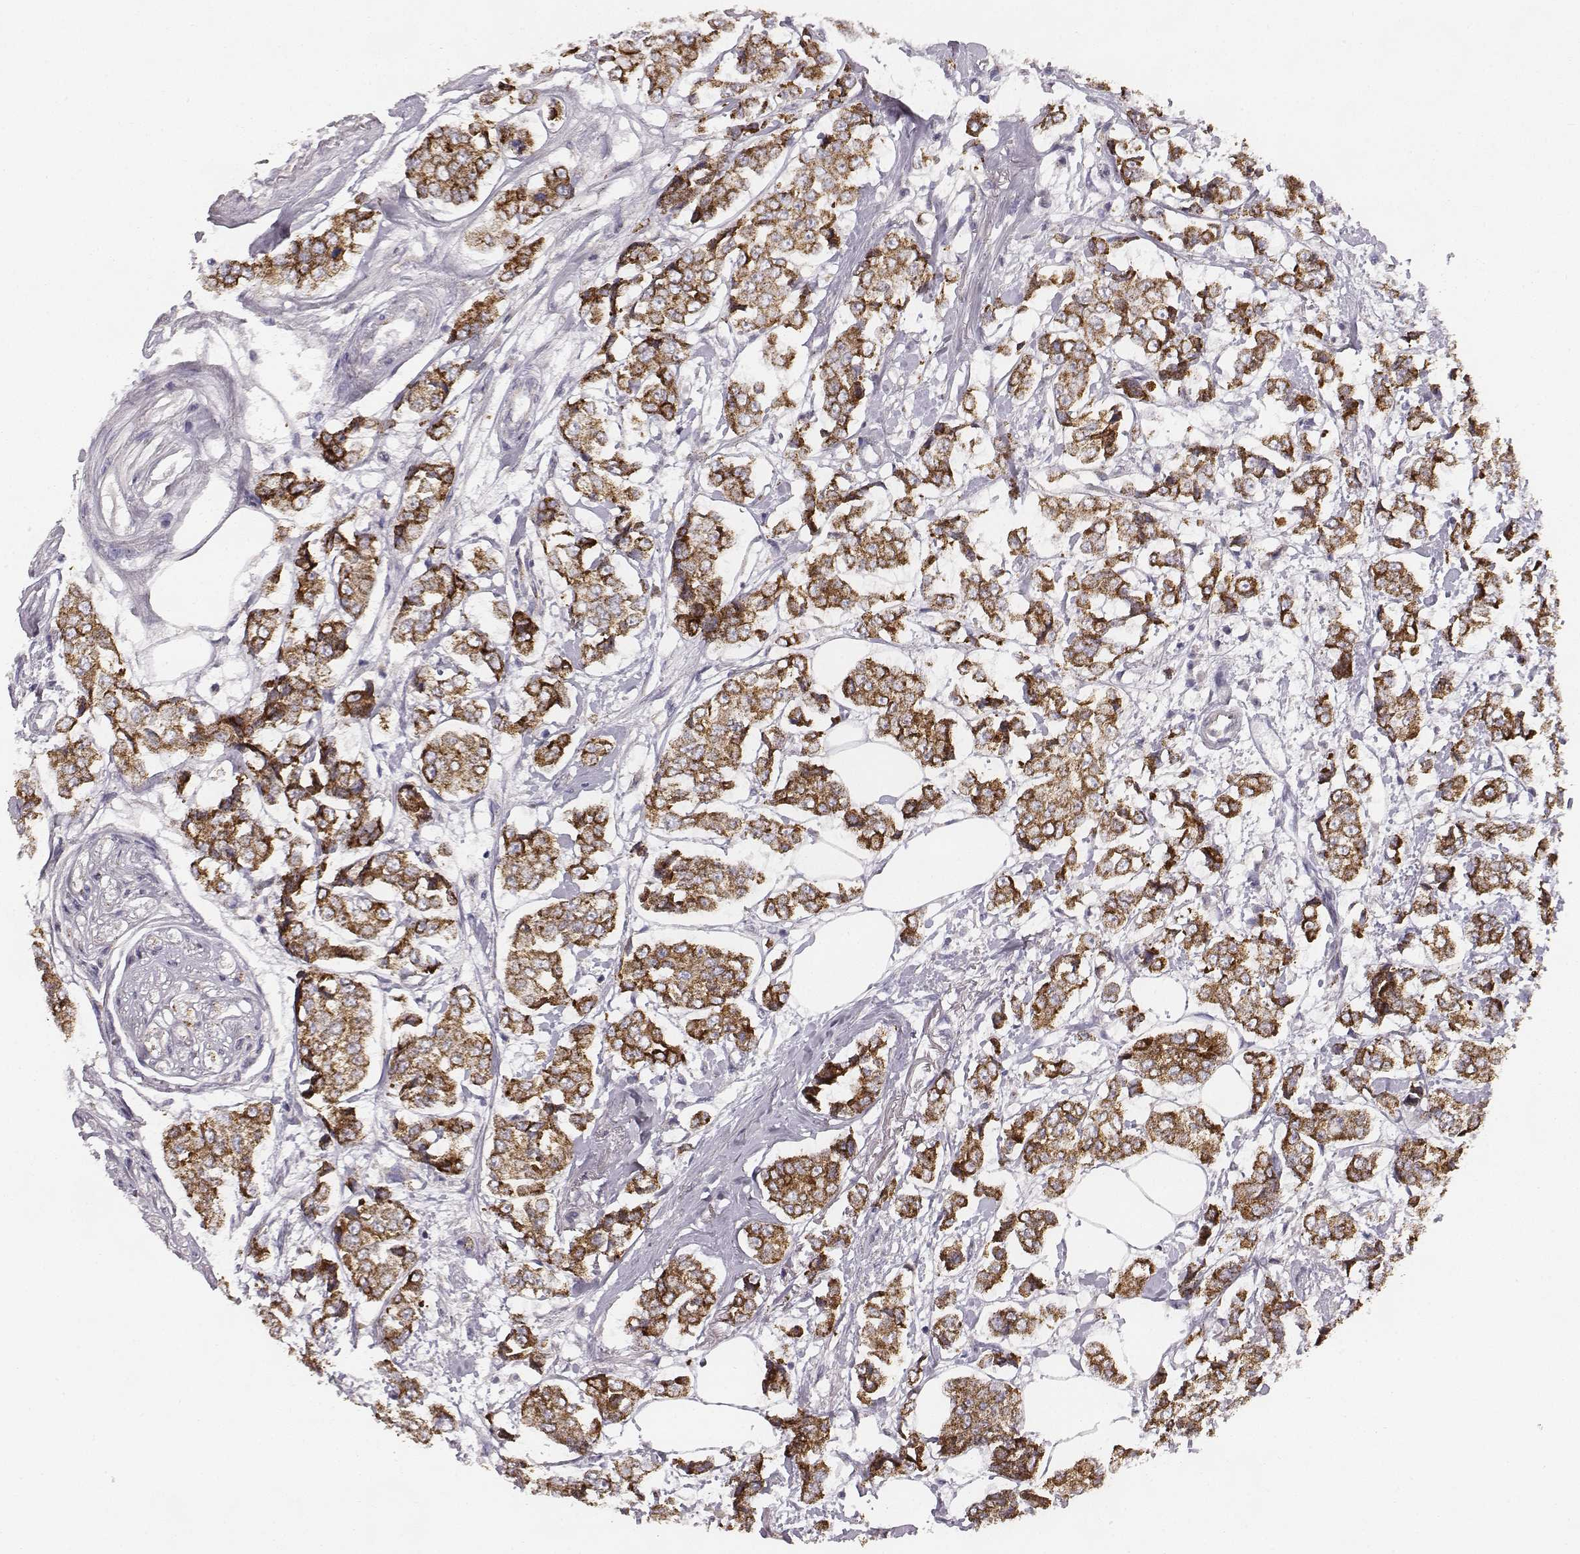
{"staining": {"intensity": "strong", "quantity": ">75%", "location": "cytoplasmic/membranous"}, "tissue": "breast cancer", "cell_type": "Tumor cells", "image_type": "cancer", "snomed": [{"axis": "morphology", "description": "Duct carcinoma"}, {"axis": "topography", "description": "Breast"}], "caption": "An image of human breast invasive ductal carcinoma stained for a protein displays strong cytoplasmic/membranous brown staining in tumor cells. (DAB (3,3'-diaminobenzidine) = brown stain, brightfield microscopy at high magnification).", "gene": "ABCD3", "patient": {"sex": "female", "age": 94}}